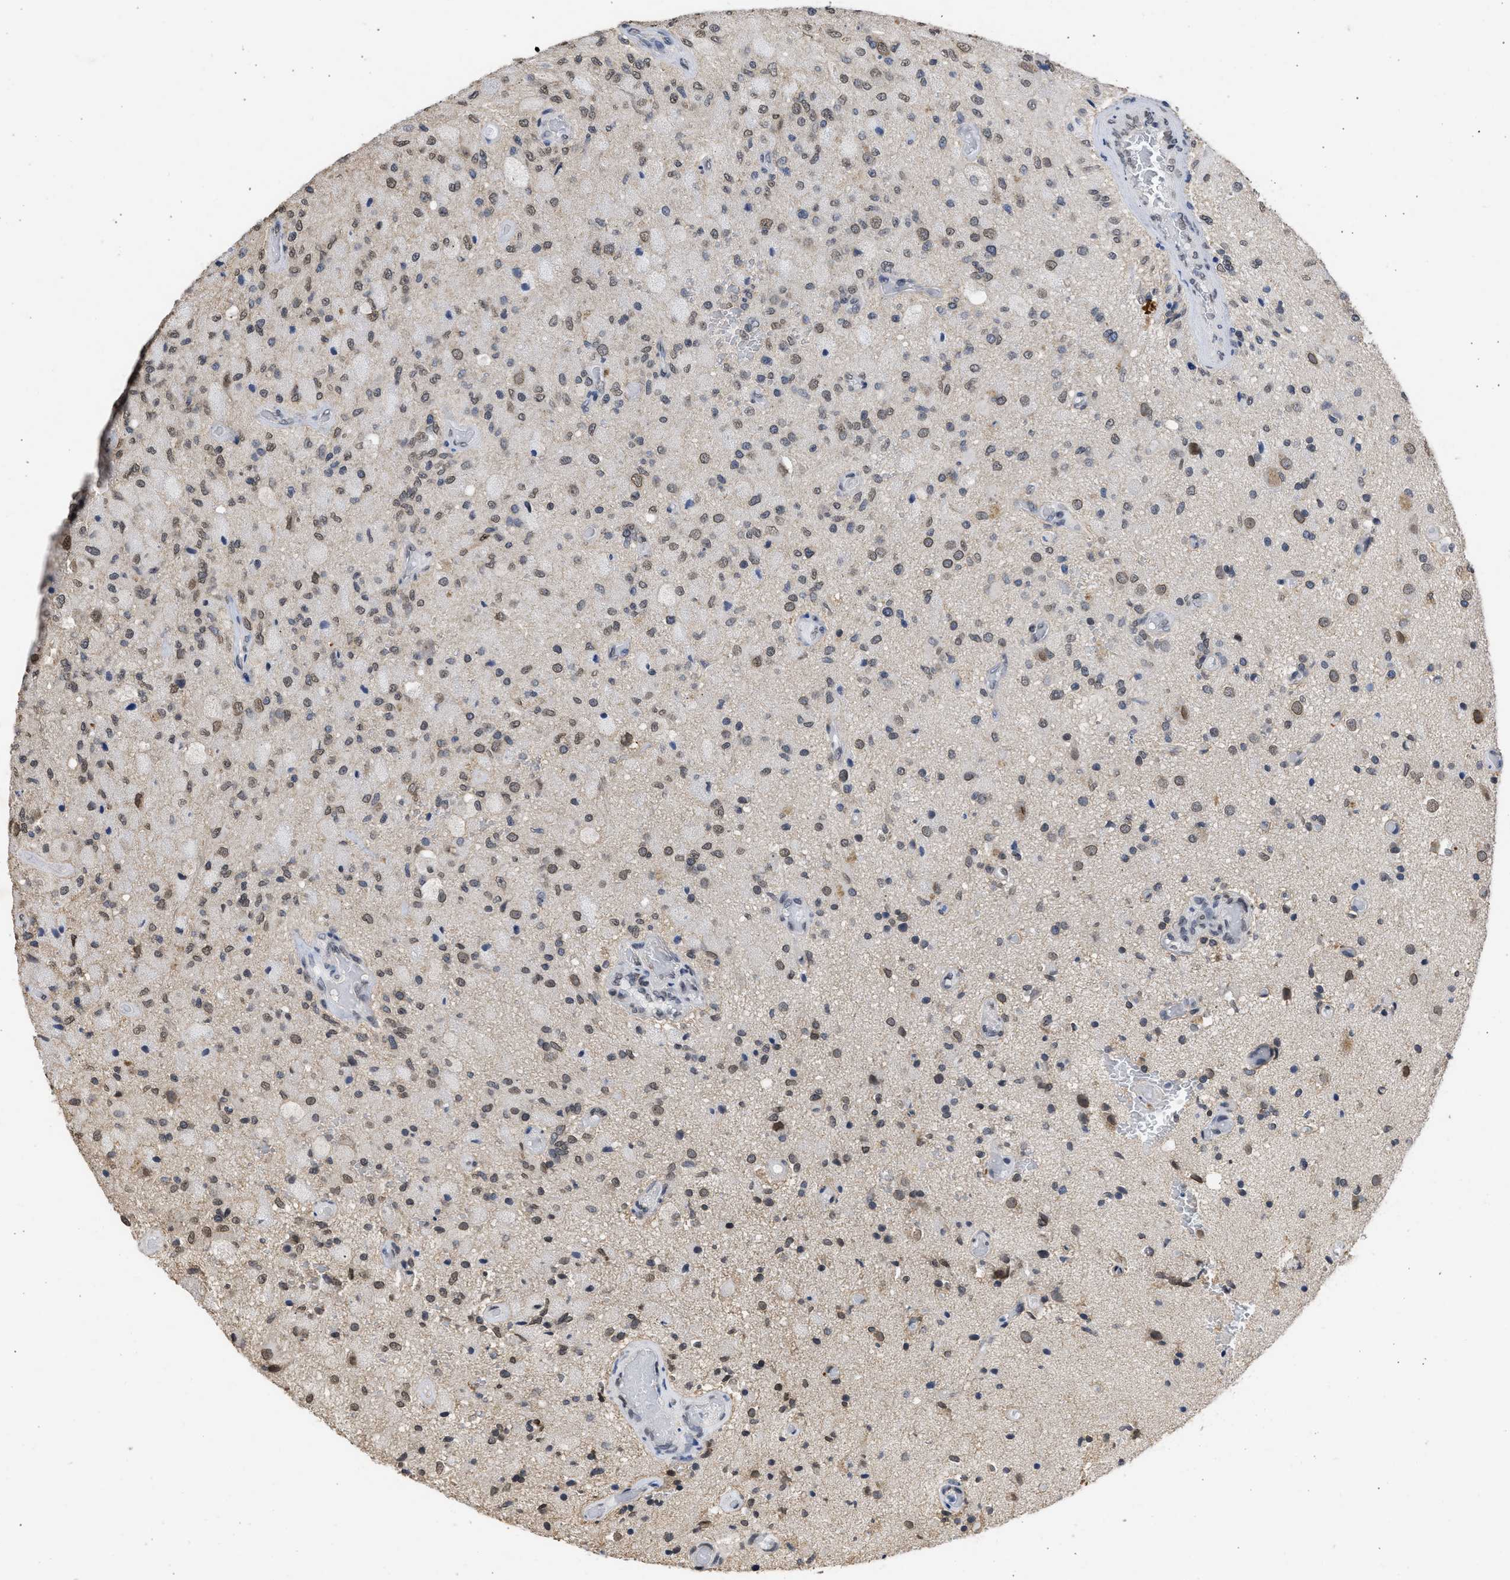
{"staining": {"intensity": "weak", "quantity": "<25%", "location": "cytoplasmic/membranous,nuclear"}, "tissue": "glioma", "cell_type": "Tumor cells", "image_type": "cancer", "snomed": [{"axis": "morphology", "description": "Normal tissue, NOS"}, {"axis": "morphology", "description": "Glioma, malignant, High grade"}, {"axis": "topography", "description": "Cerebral cortex"}], "caption": "Immunohistochemical staining of human malignant glioma (high-grade) displays no significant positivity in tumor cells.", "gene": "NUP35", "patient": {"sex": "male", "age": 77}}